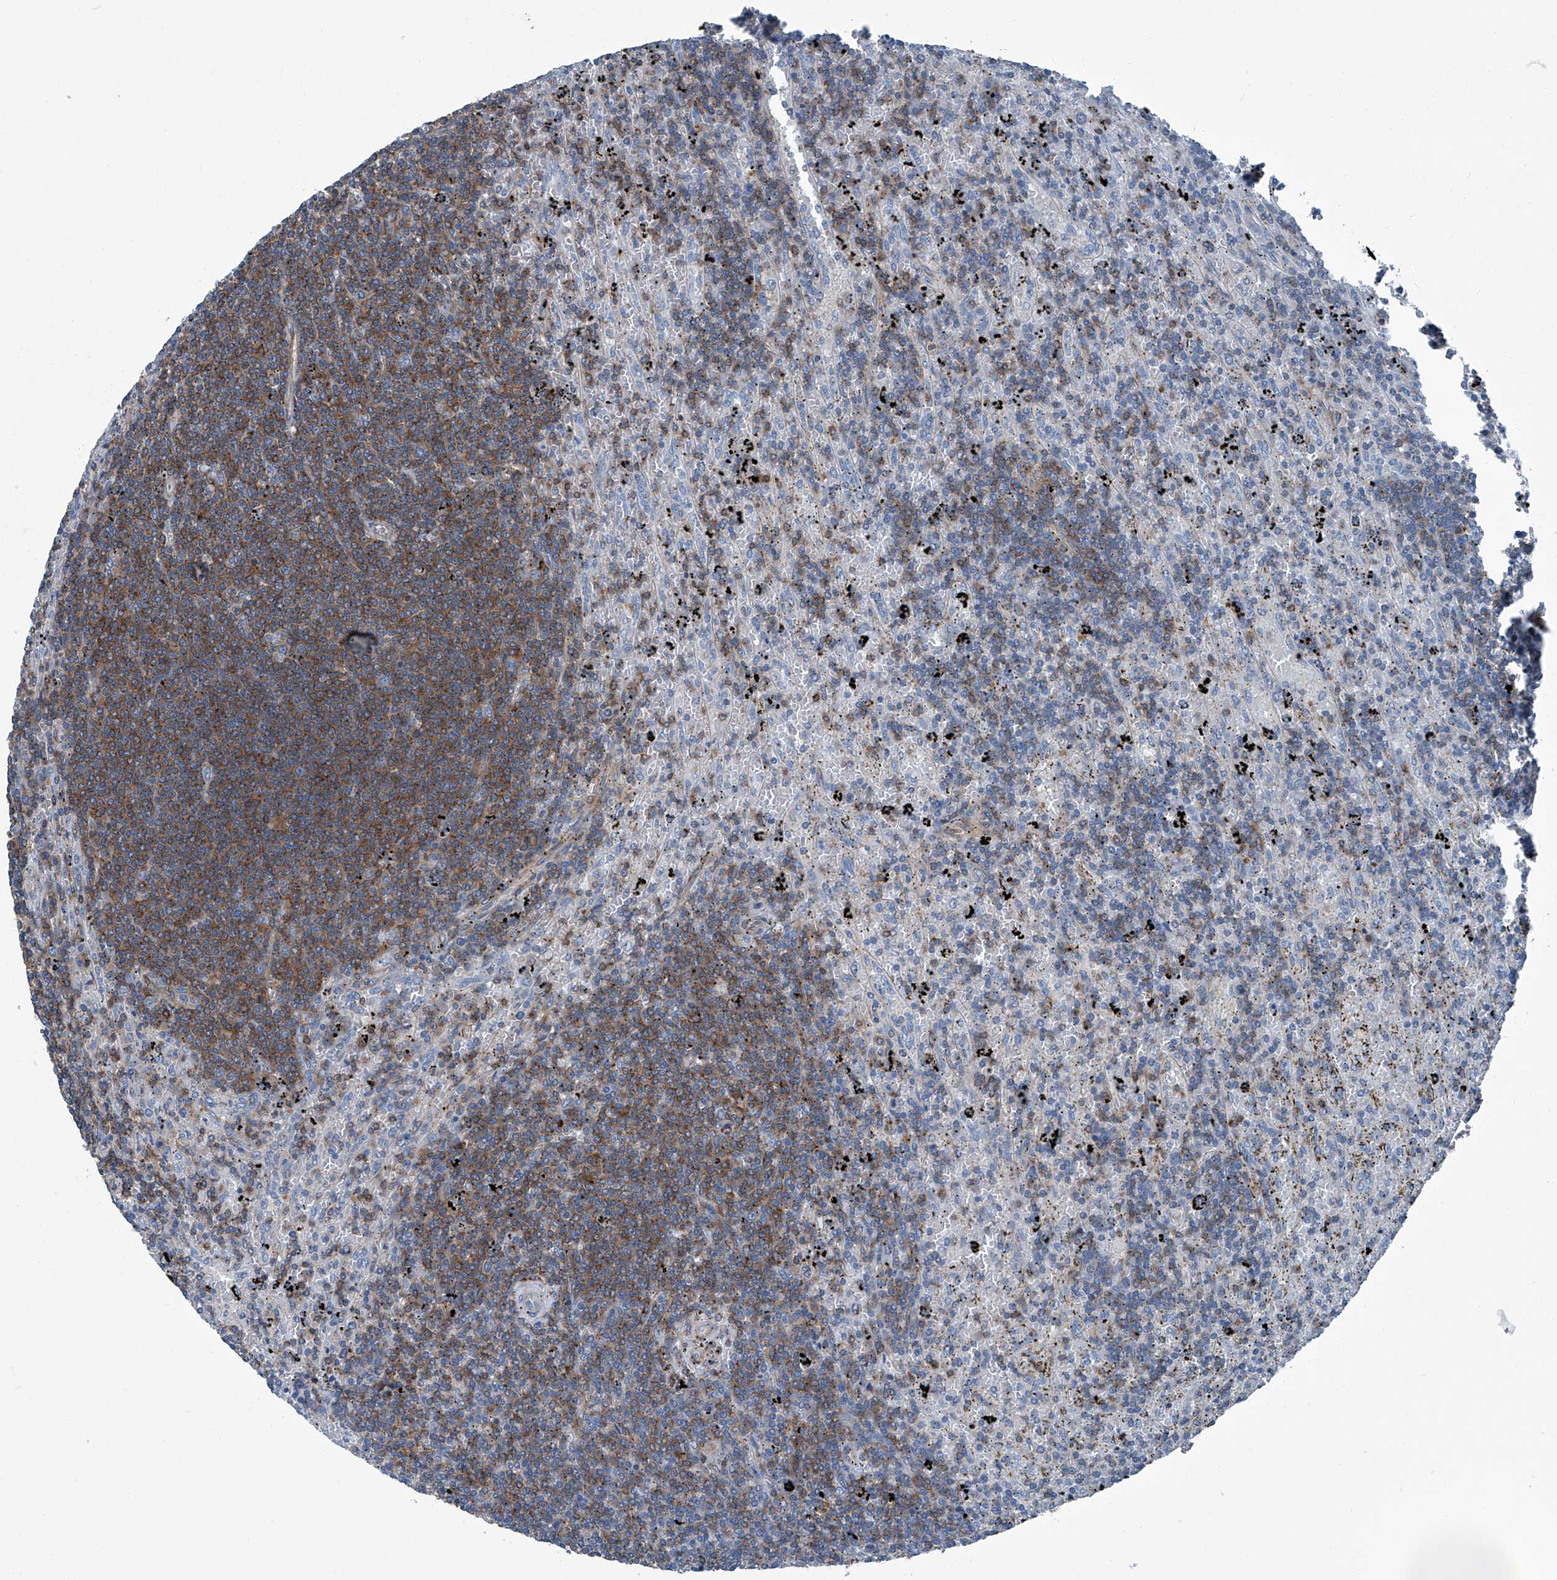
{"staining": {"intensity": "weak", "quantity": "<25%", "location": "cytoplasmic/membranous"}, "tissue": "lymphoma", "cell_type": "Tumor cells", "image_type": "cancer", "snomed": [{"axis": "morphology", "description": "Malignant lymphoma, non-Hodgkin's type, Low grade"}, {"axis": "topography", "description": "Spleen"}], "caption": "Low-grade malignant lymphoma, non-Hodgkin's type was stained to show a protein in brown. There is no significant positivity in tumor cells.", "gene": "SEPTIN7", "patient": {"sex": "male", "age": 76}}